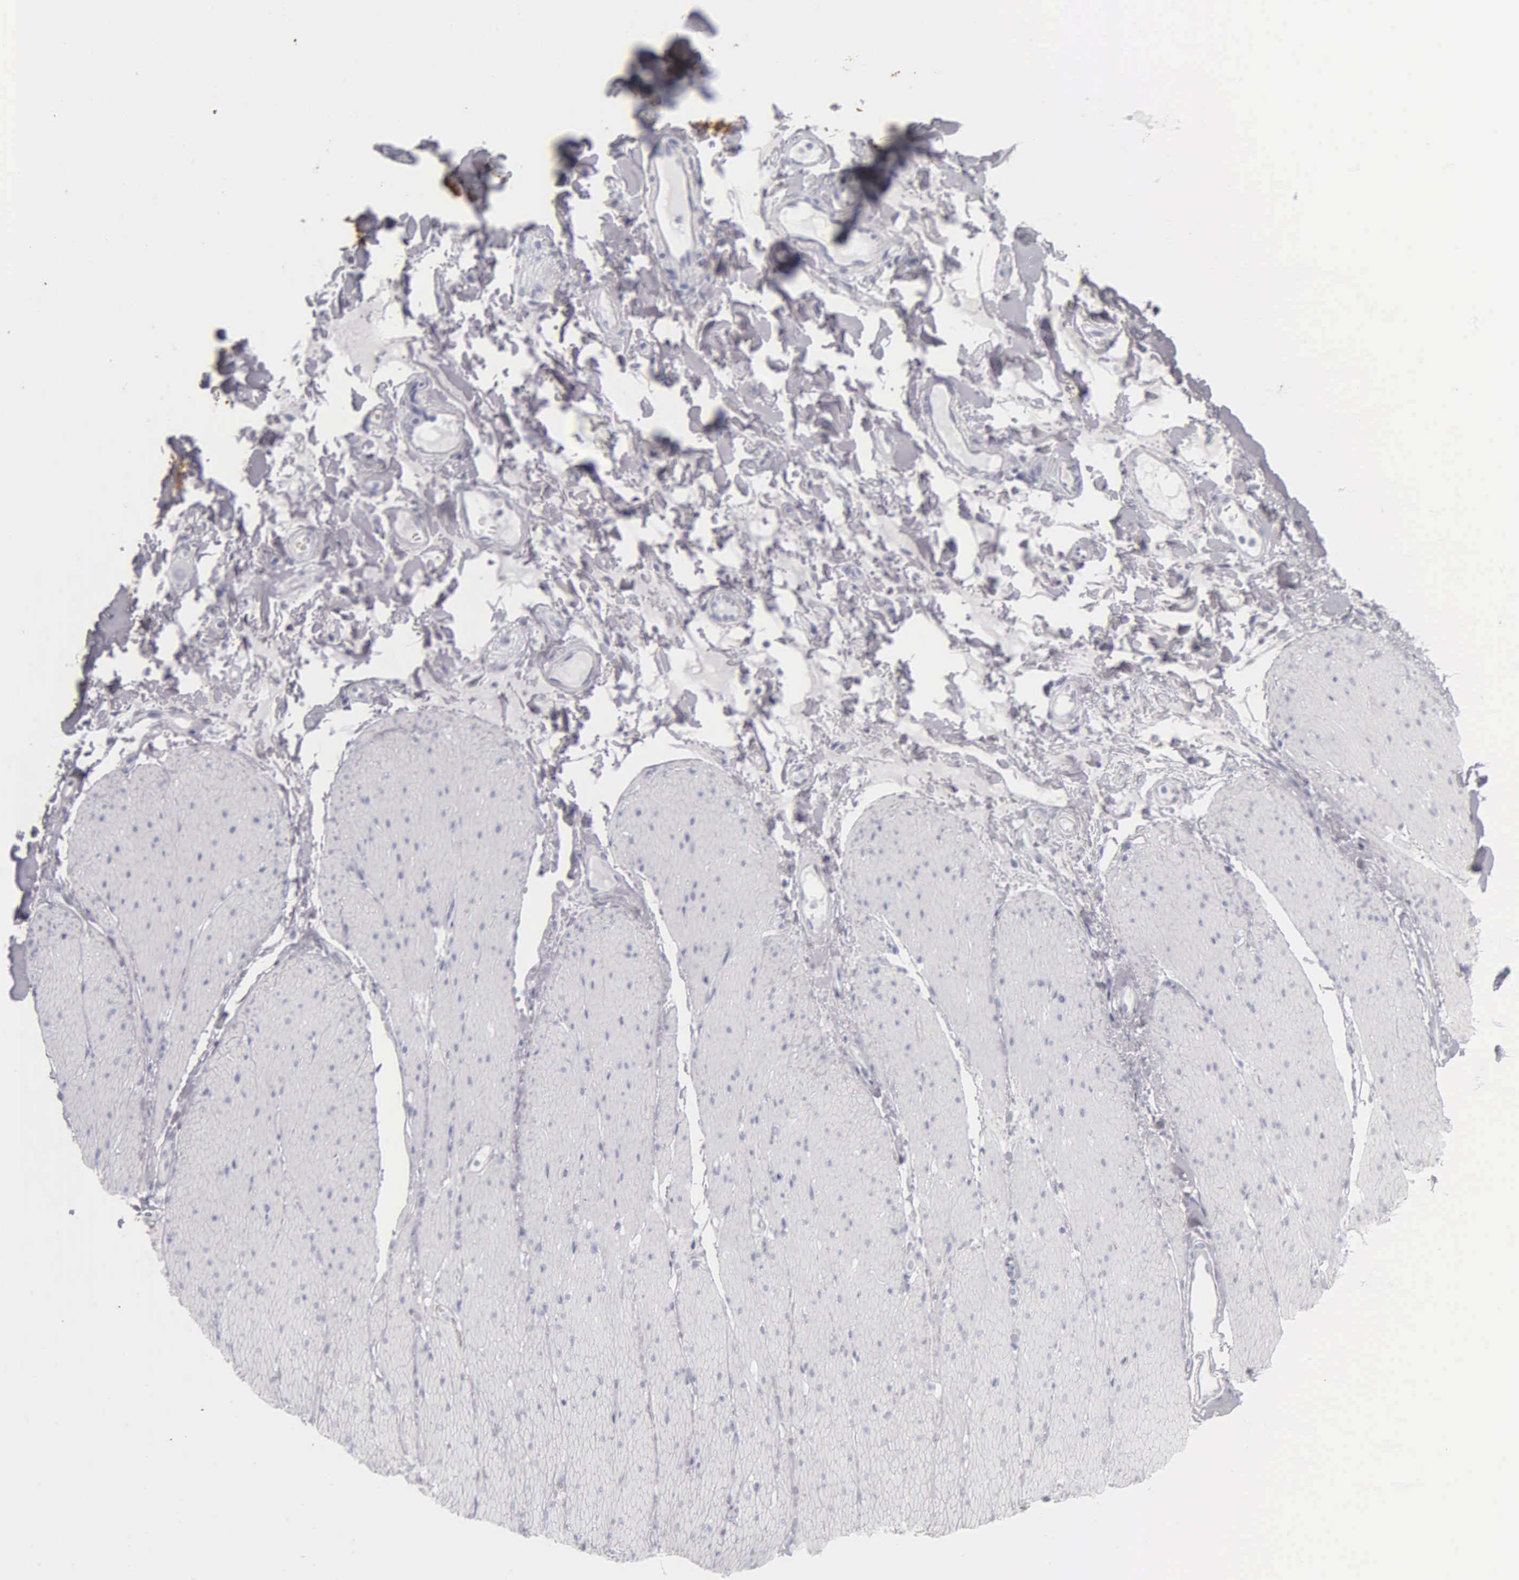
{"staining": {"intensity": "negative", "quantity": "none", "location": "none"}, "tissue": "adipose tissue", "cell_type": "Adipocytes", "image_type": "normal", "snomed": [{"axis": "morphology", "description": "Normal tissue, NOS"}, {"axis": "topography", "description": "Duodenum"}], "caption": "The image shows no significant staining in adipocytes of adipose tissue. Brightfield microscopy of immunohistochemistry stained with DAB (3,3'-diaminobenzidine) (brown) and hematoxylin (blue), captured at high magnification.", "gene": "KRT20", "patient": {"sex": "male", "age": 63}}